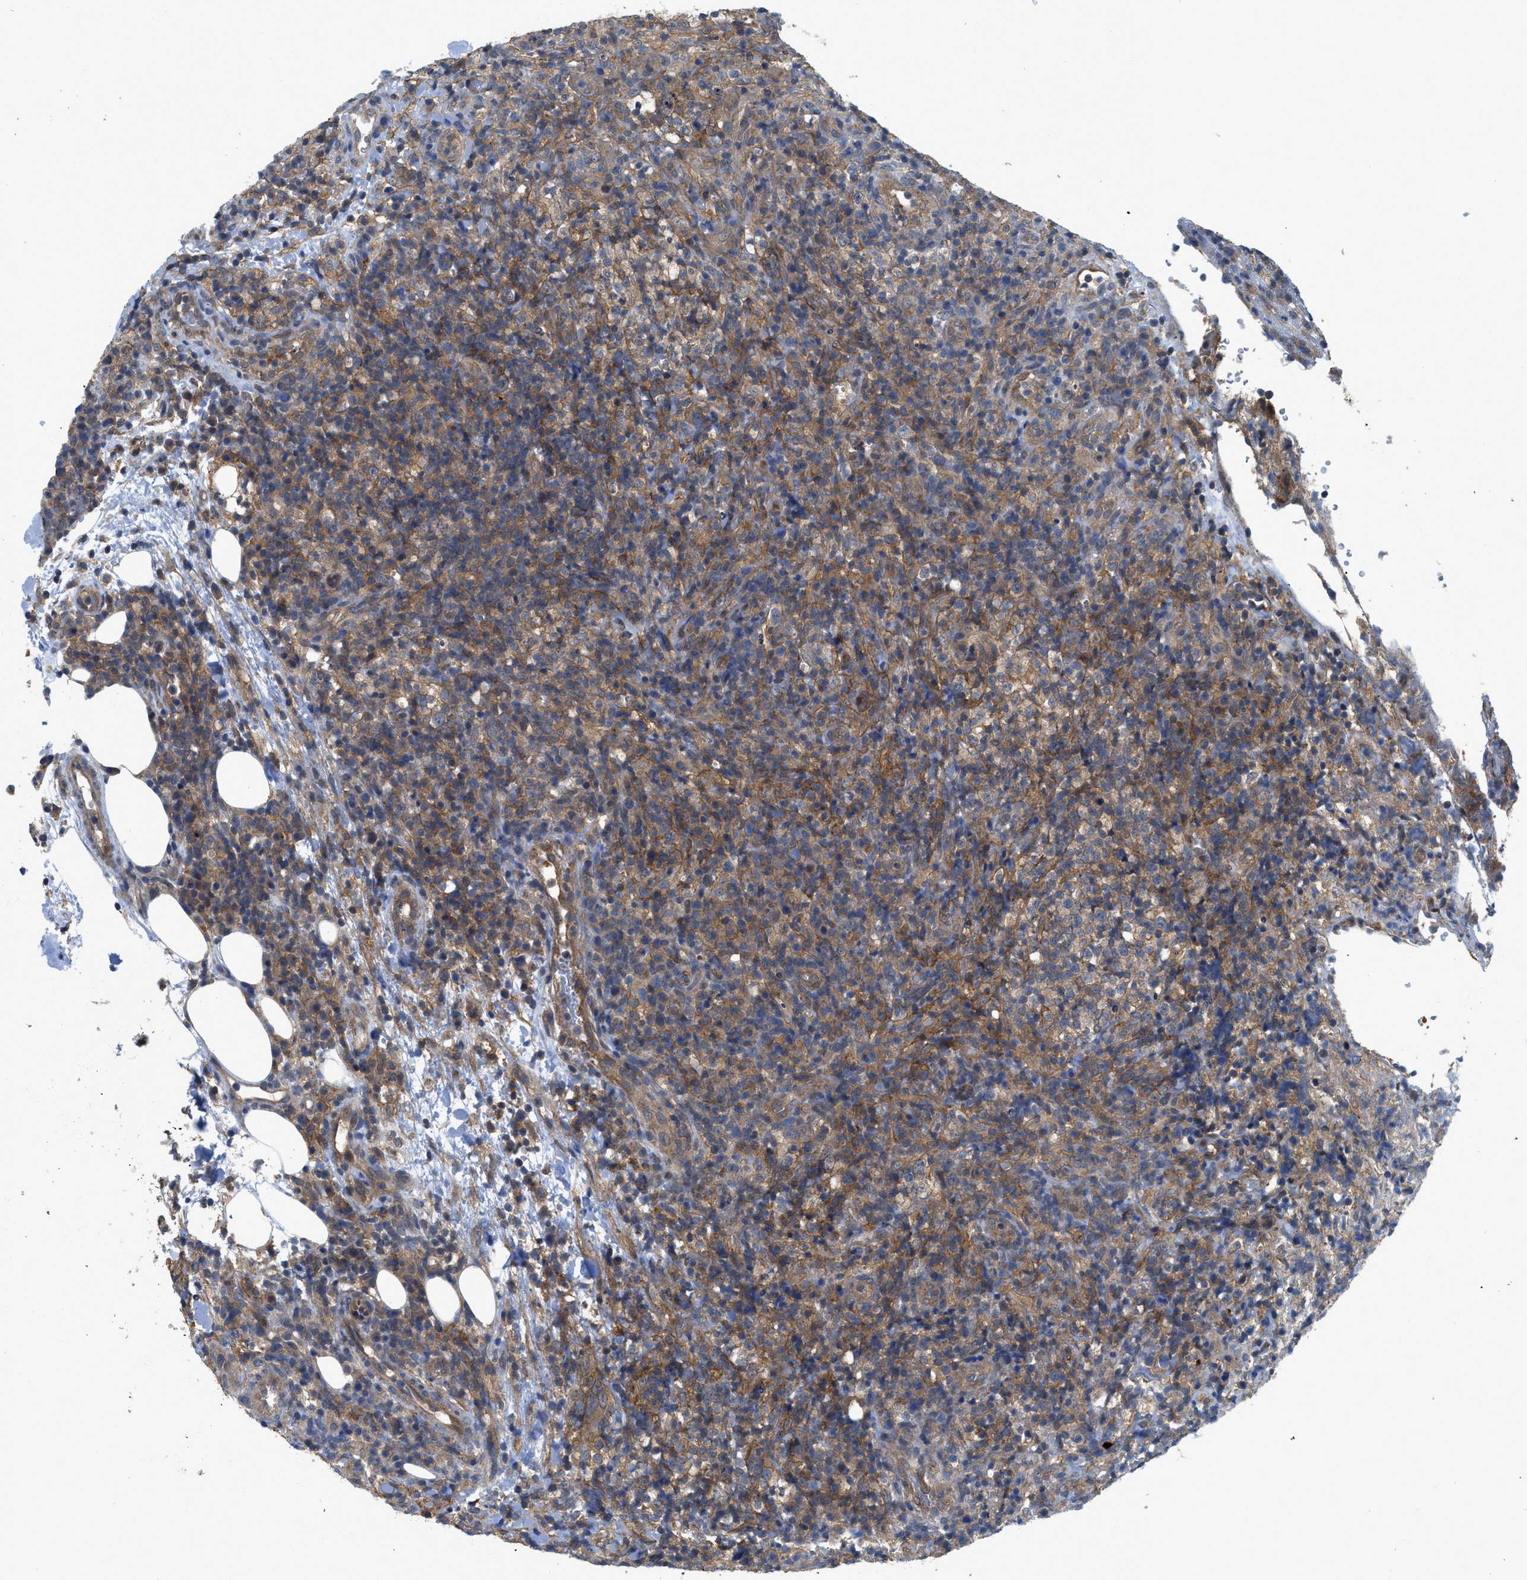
{"staining": {"intensity": "moderate", "quantity": ">75%", "location": "cytoplasmic/membranous"}, "tissue": "lymphoma", "cell_type": "Tumor cells", "image_type": "cancer", "snomed": [{"axis": "morphology", "description": "Malignant lymphoma, non-Hodgkin's type, High grade"}, {"axis": "topography", "description": "Lymph node"}], "caption": "High-grade malignant lymphoma, non-Hodgkin's type stained with a protein marker exhibits moderate staining in tumor cells.", "gene": "PANX1", "patient": {"sex": "female", "age": 76}}